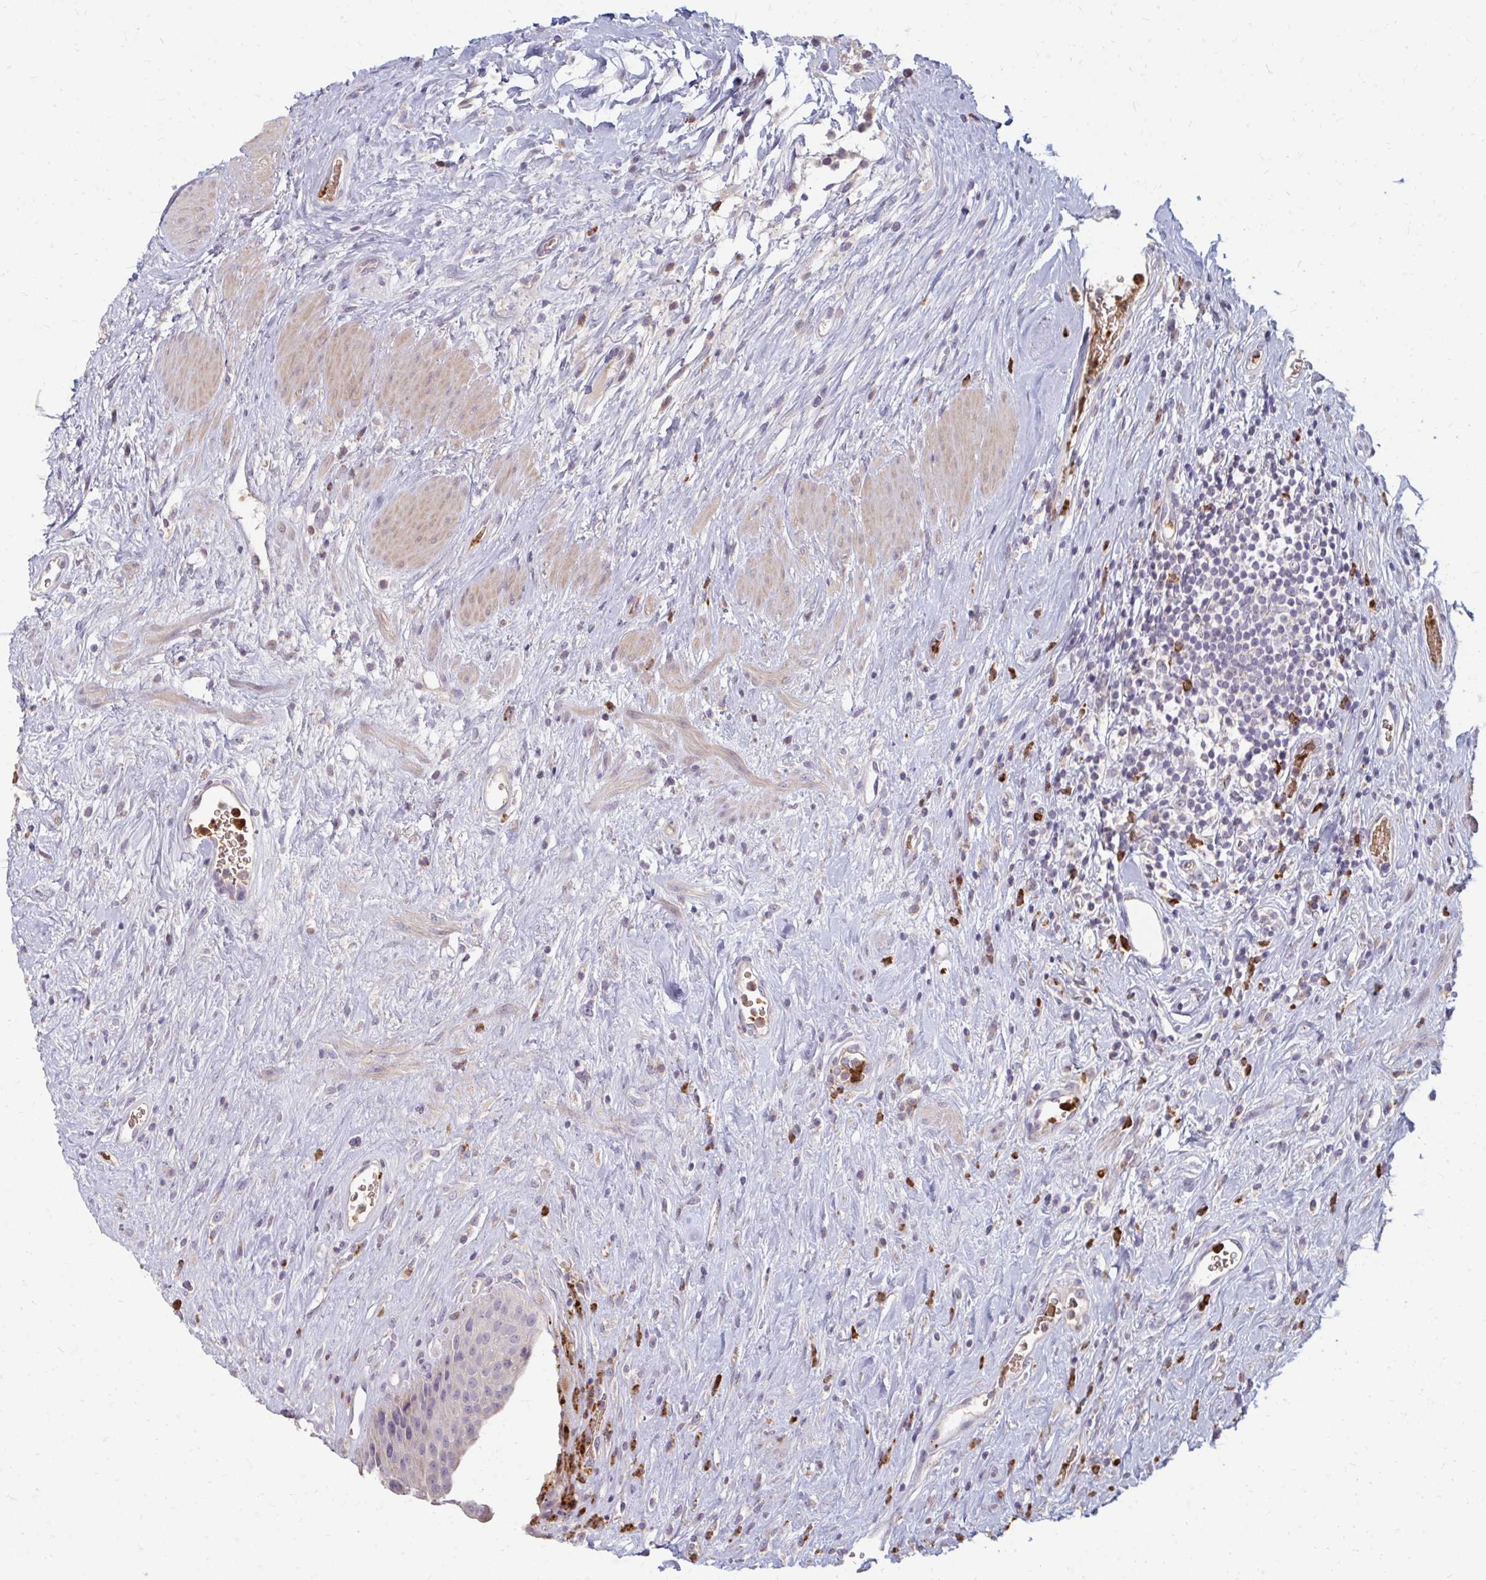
{"staining": {"intensity": "negative", "quantity": "none", "location": "none"}, "tissue": "urinary bladder", "cell_type": "Urothelial cells", "image_type": "normal", "snomed": [{"axis": "morphology", "description": "Normal tissue, NOS"}, {"axis": "topography", "description": "Urinary bladder"}], "caption": "A micrograph of urinary bladder stained for a protein exhibits no brown staining in urothelial cells. (DAB immunohistochemistry with hematoxylin counter stain).", "gene": "RAB33A", "patient": {"sex": "female", "age": 56}}